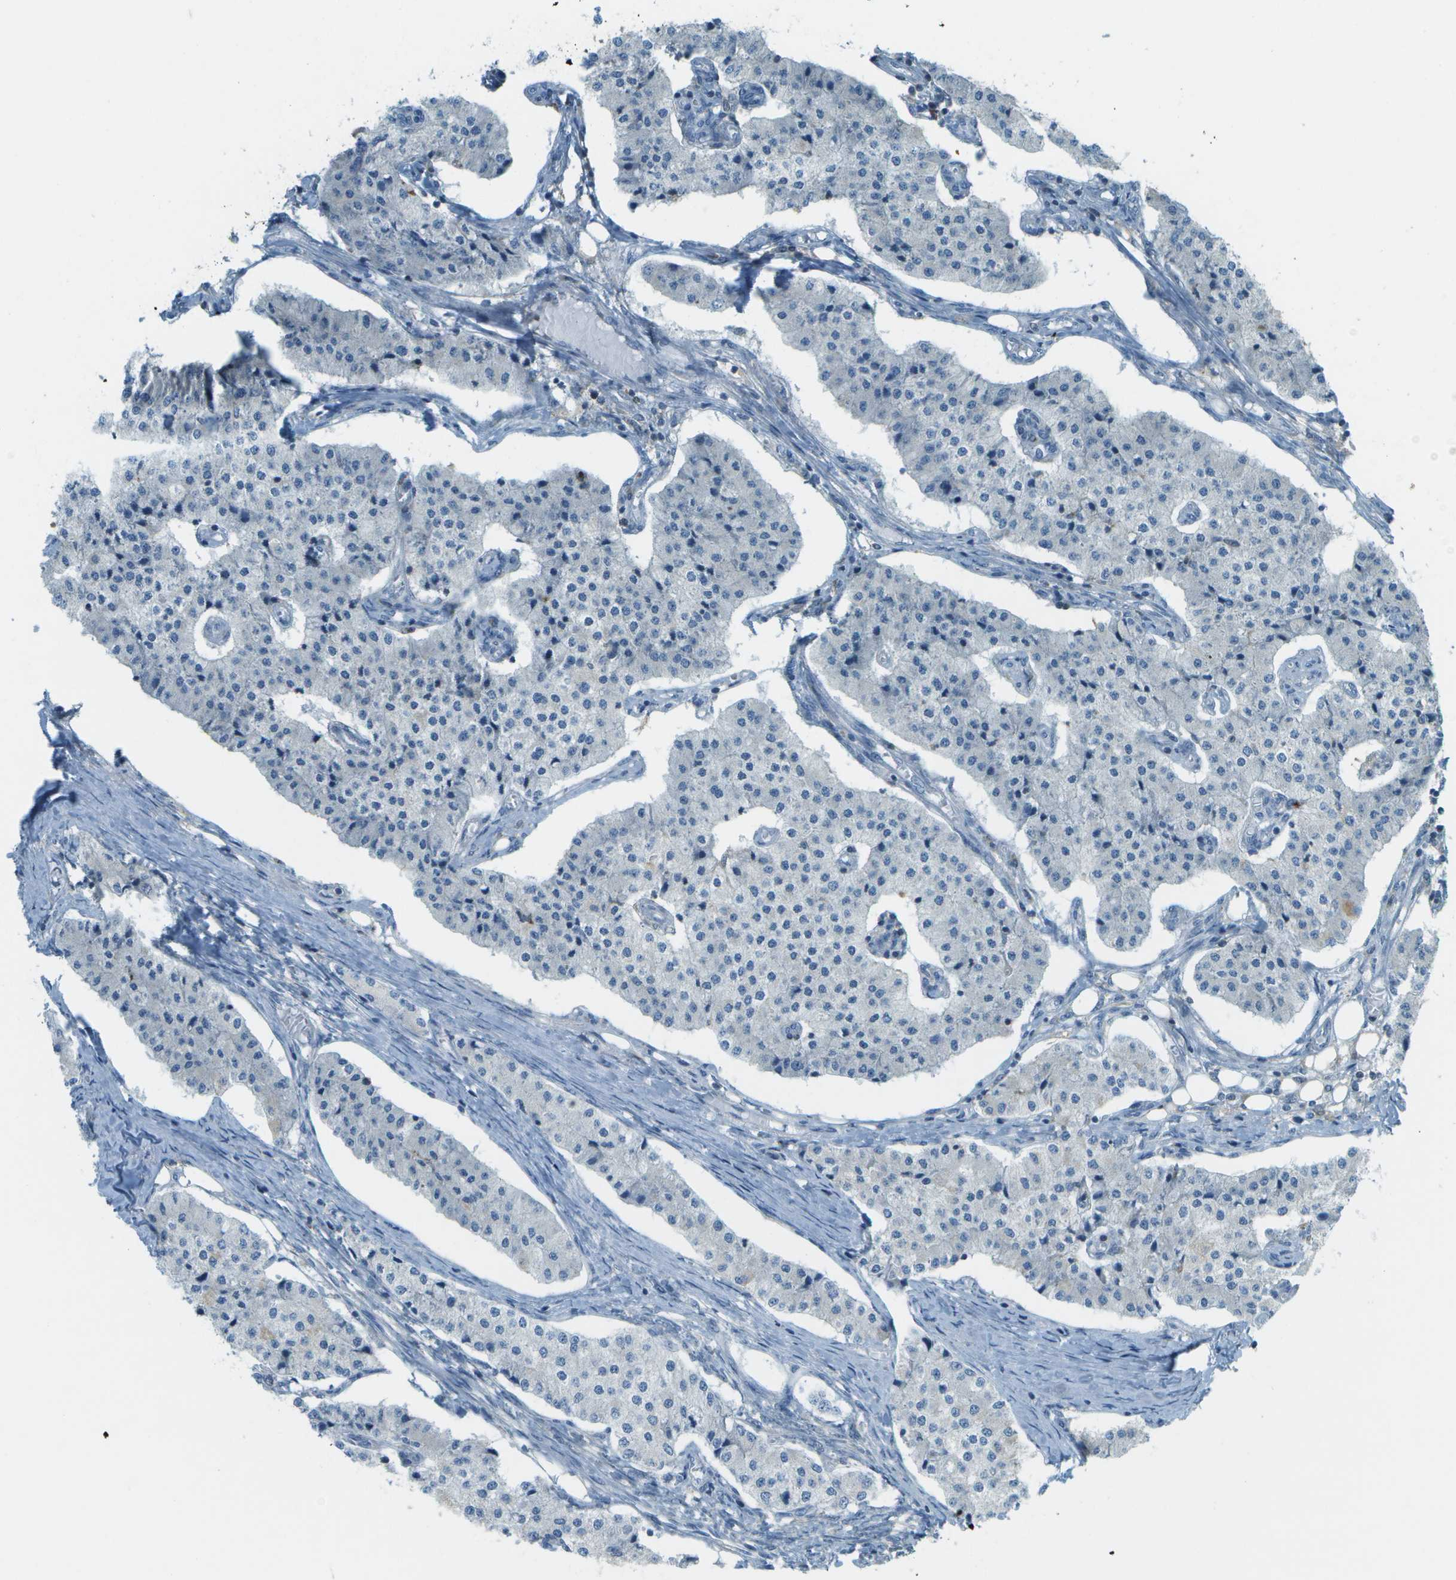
{"staining": {"intensity": "negative", "quantity": "none", "location": "none"}, "tissue": "carcinoid", "cell_type": "Tumor cells", "image_type": "cancer", "snomed": [{"axis": "morphology", "description": "Carcinoid, malignant, NOS"}, {"axis": "topography", "description": "Colon"}], "caption": "An image of human carcinoid is negative for staining in tumor cells.", "gene": "CDH23", "patient": {"sex": "female", "age": 52}}